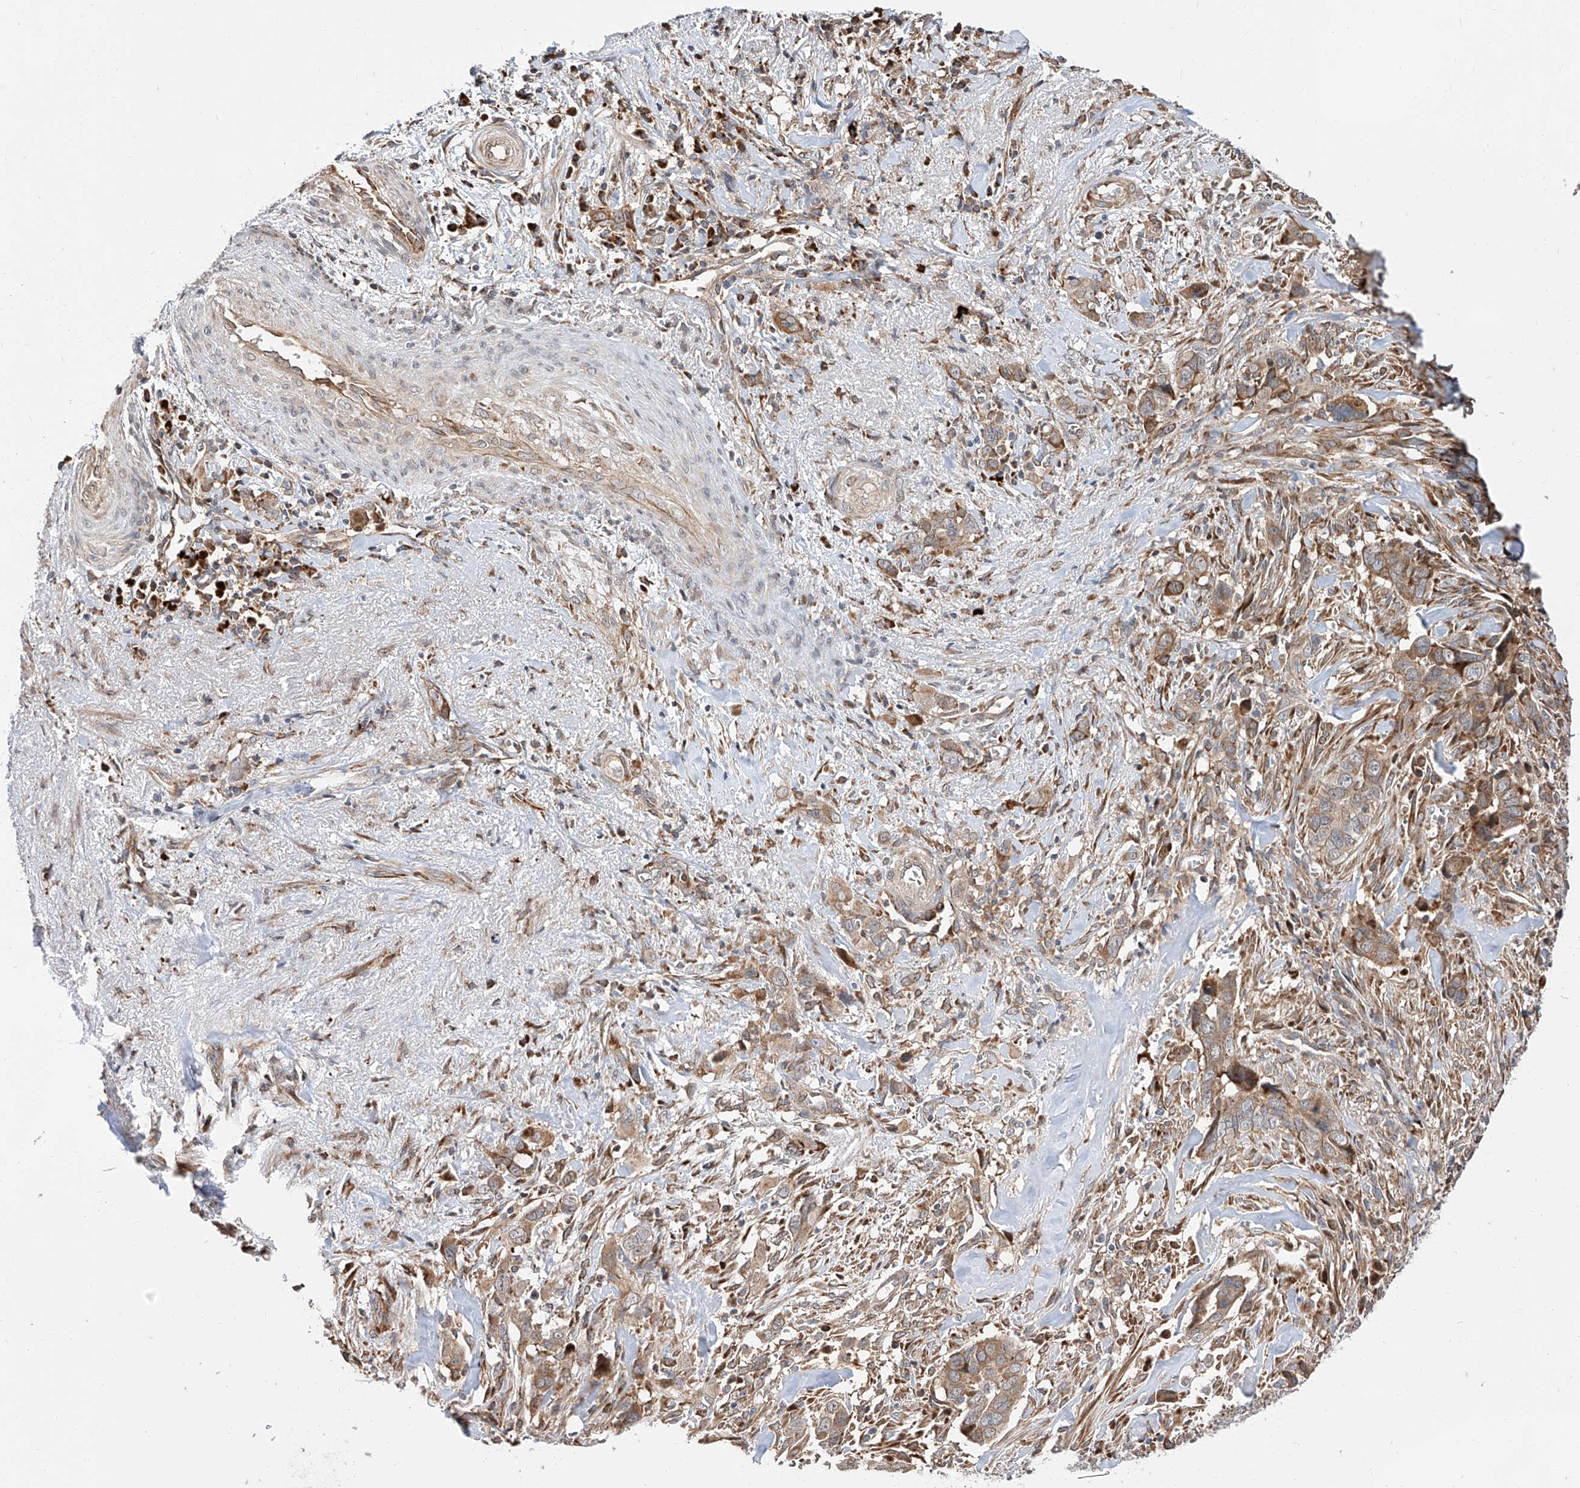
{"staining": {"intensity": "weak", "quantity": ">75%", "location": "cytoplasmic/membranous"}, "tissue": "liver cancer", "cell_type": "Tumor cells", "image_type": "cancer", "snomed": [{"axis": "morphology", "description": "Cholangiocarcinoma"}, {"axis": "topography", "description": "Liver"}], "caption": "Tumor cells display low levels of weak cytoplasmic/membranous staining in approximately >75% of cells in human liver cholangiocarcinoma.", "gene": "DIRAS3", "patient": {"sex": "female", "age": 79}}